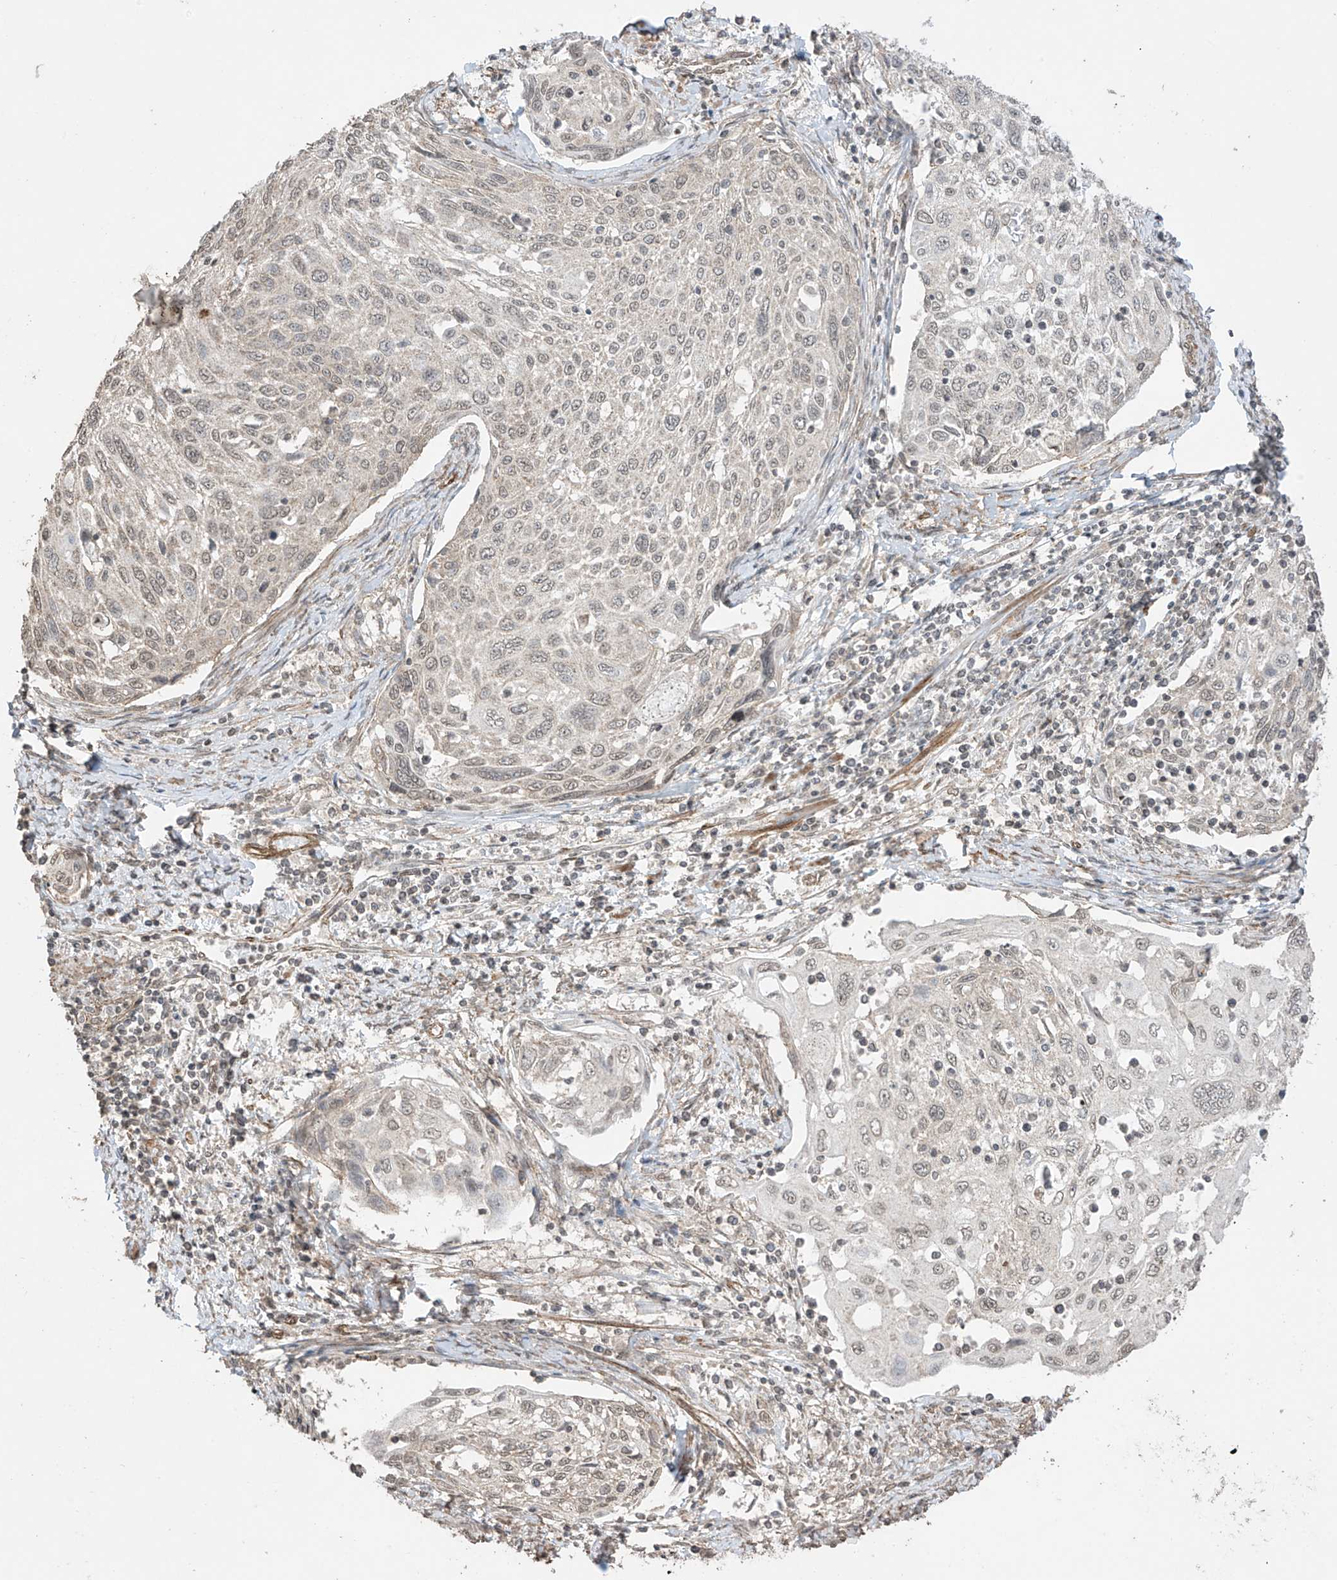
{"staining": {"intensity": "weak", "quantity": "<25%", "location": "nuclear"}, "tissue": "cervical cancer", "cell_type": "Tumor cells", "image_type": "cancer", "snomed": [{"axis": "morphology", "description": "Squamous cell carcinoma, NOS"}, {"axis": "topography", "description": "Cervix"}], "caption": "Immunohistochemistry (IHC) micrograph of human cervical squamous cell carcinoma stained for a protein (brown), which displays no staining in tumor cells. The staining was performed using DAB to visualize the protein expression in brown, while the nuclei were stained in blue with hematoxylin (Magnification: 20x).", "gene": "TTLL5", "patient": {"sex": "female", "age": 70}}